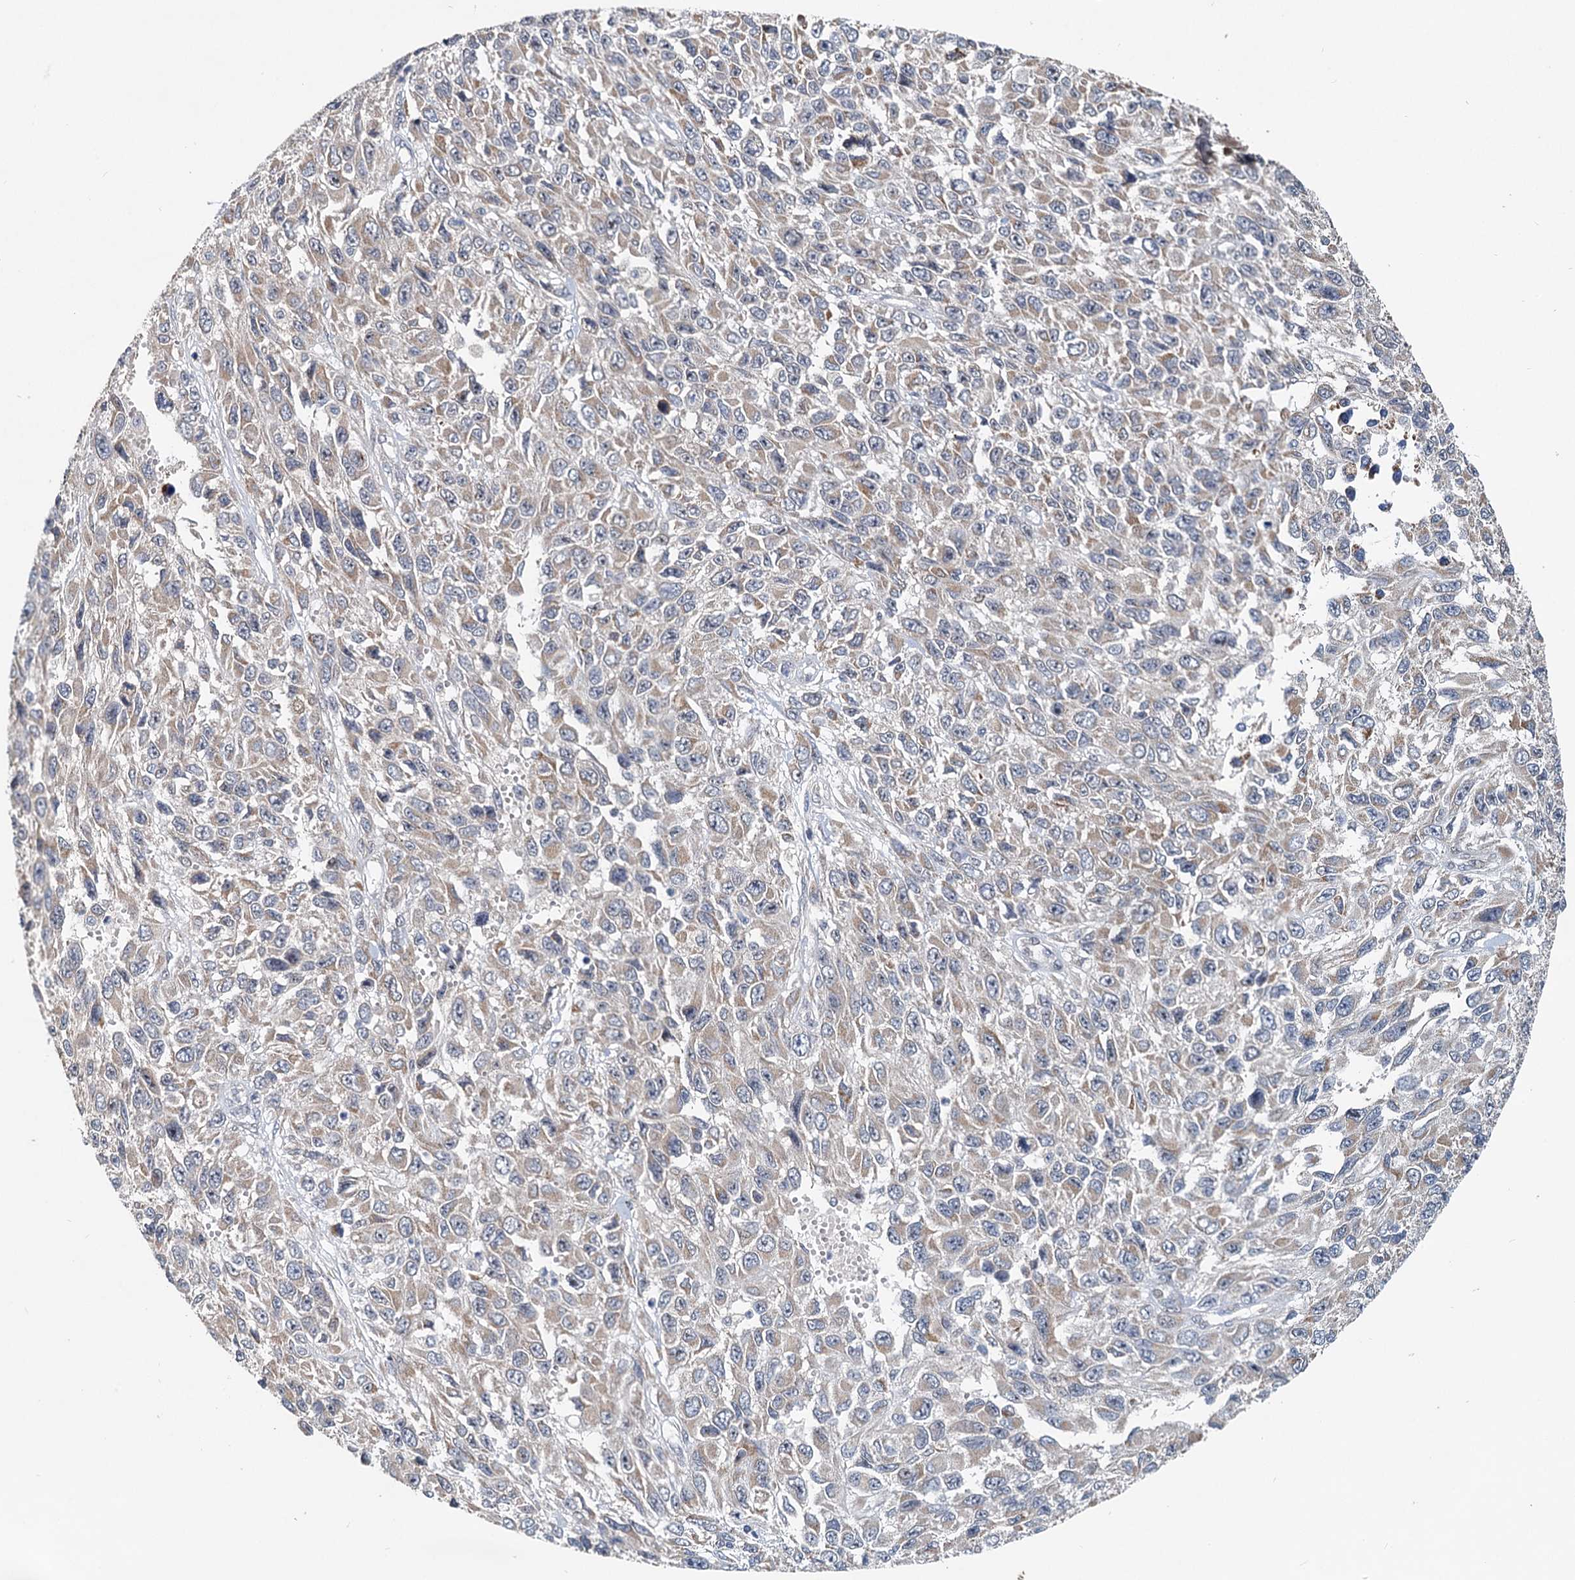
{"staining": {"intensity": "weak", "quantity": "<25%", "location": "cytoplasmic/membranous"}, "tissue": "melanoma", "cell_type": "Tumor cells", "image_type": "cancer", "snomed": [{"axis": "morphology", "description": "Normal tissue, NOS"}, {"axis": "morphology", "description": "Malignant melanoma, NOS"}, {"axis": "topography", "description": "Skin"}], "caption": "Malignant melanoma was stained to show a protein in brown. There is no significant positivity in tumor cells.", "gene": "RITA1", "patient": {"sex": "female", "age": 96}}